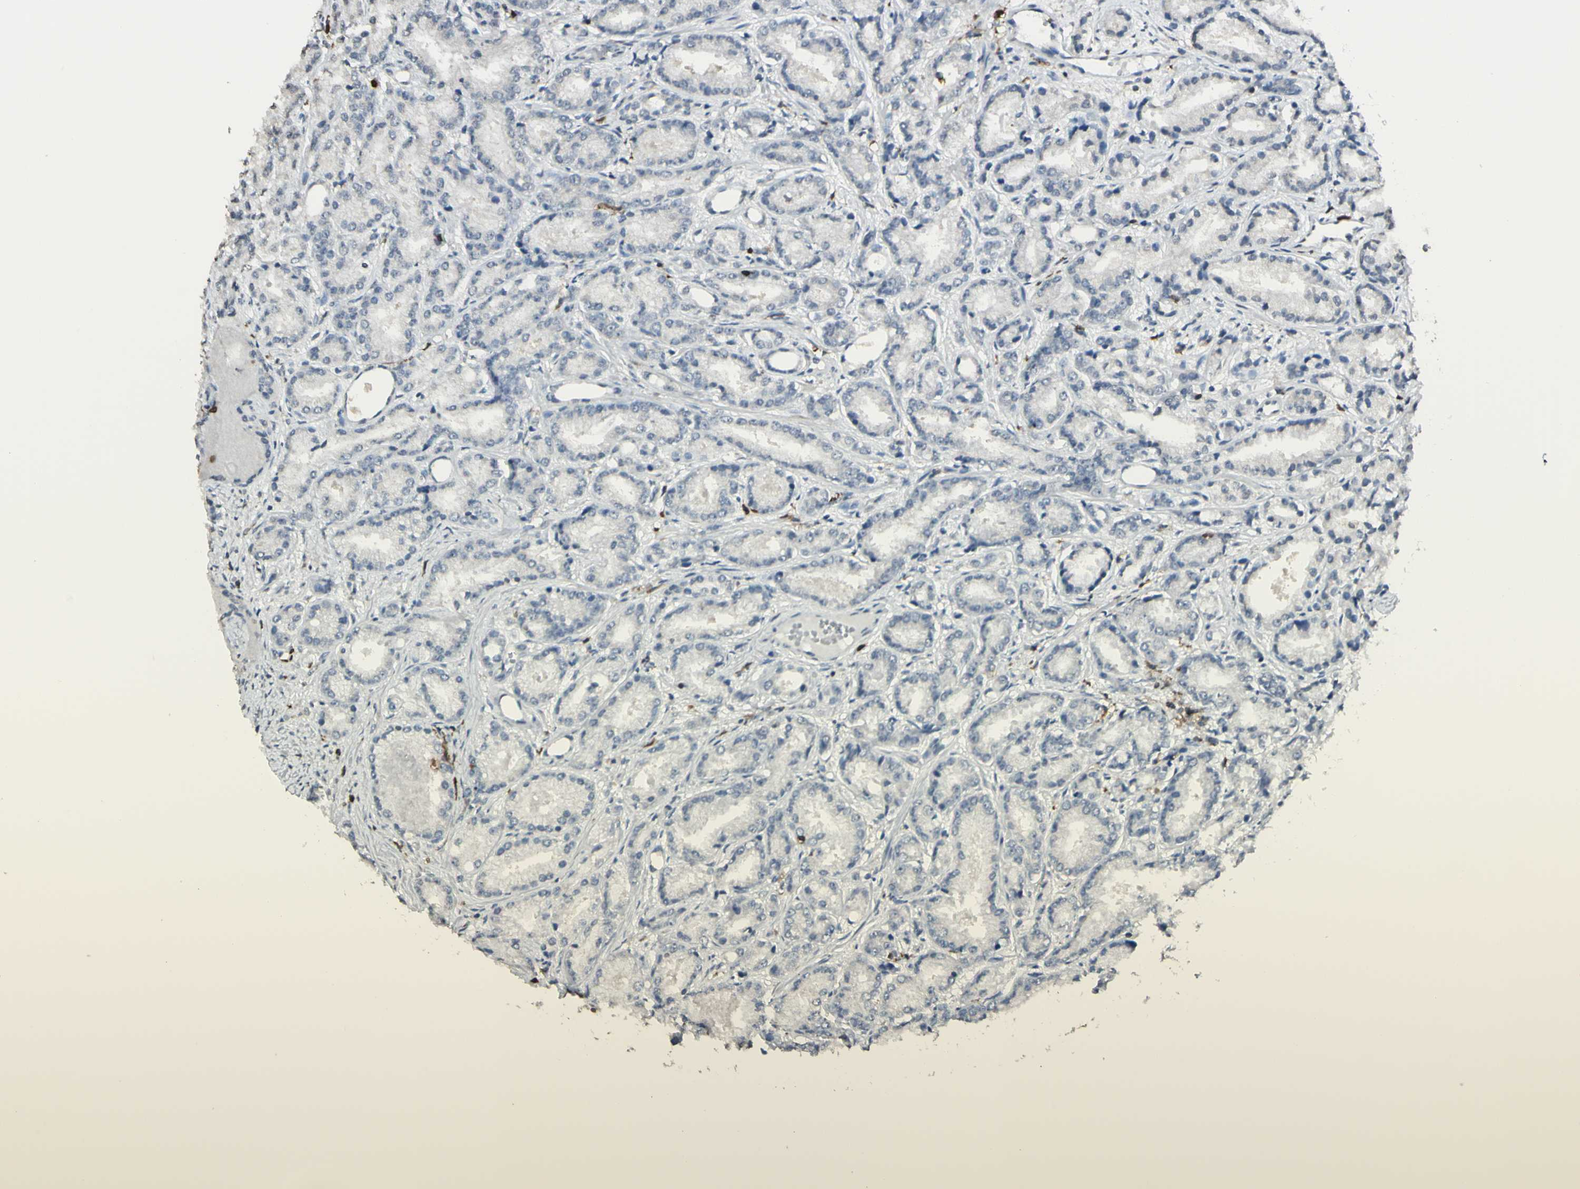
{"staining": {"intensity": "negative", "quantity": "none", "location": "none"}, "tissue": "prostate cancer", "cell_type": "Tumor cells", "image_type": "cancer", "snomed": [{"axis": "morphology", "description": "Adenocarcinoma, Low grade"}, {"axis": "topography", "description": "Prostate"}], "caption": "Tumor cells are negative for protein expression in human low-grade adenocarcinoma (prostate). (Stains: DAB IHC with hematoxylin counter stain, Microscopy: brightfield microscopy at high magnification).", "gene": "PSTPIP1", "patient": {"sex": "male", "age": 72}}